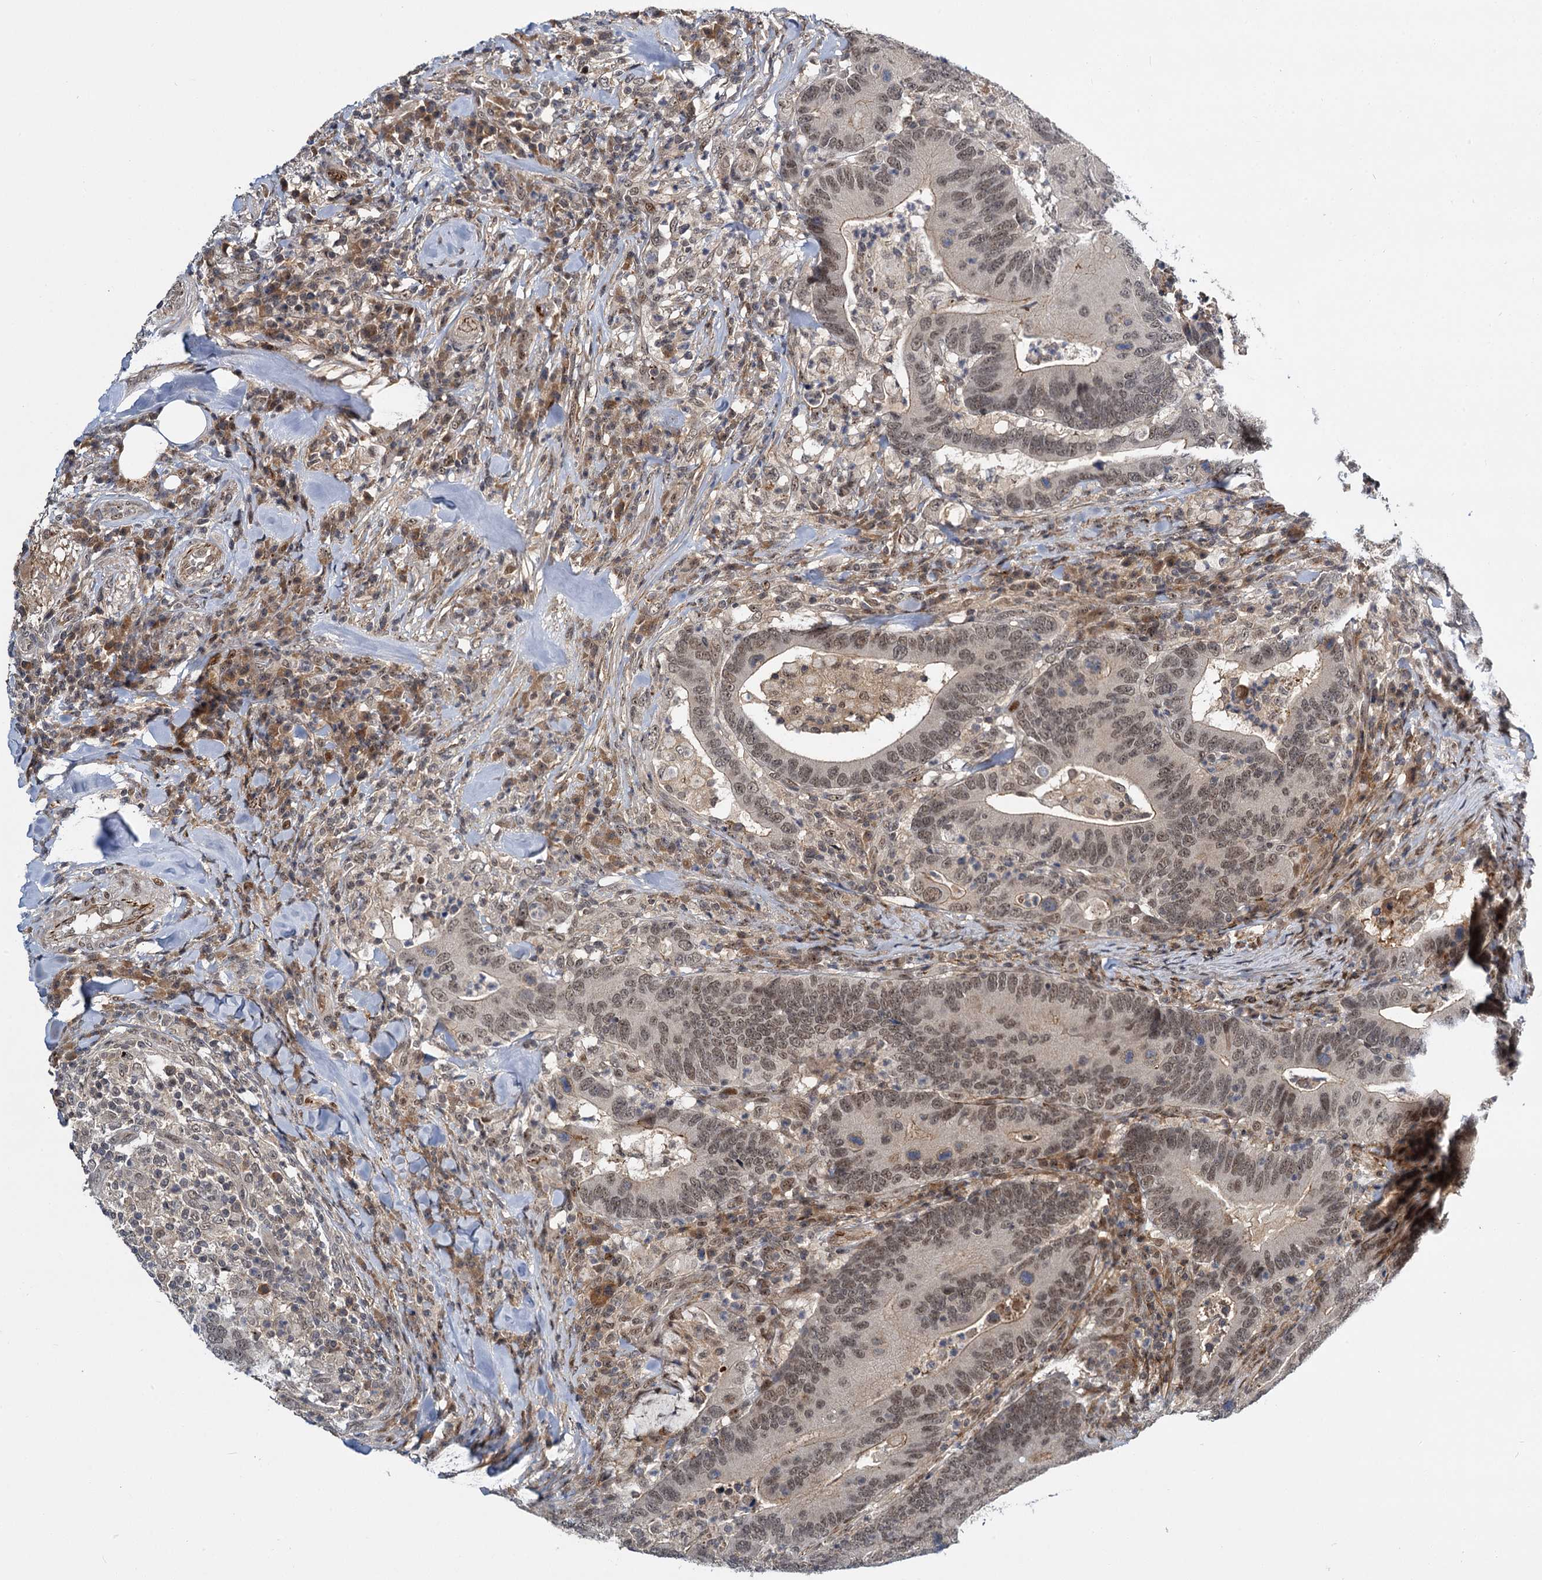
{"staining": {"intensity": "weak", "quantity": ">75%", "location": "cytoplasmic/membranous,nuclear"}, "tissue": "colorectal cancer", "cell_type": "Tumor cells", "image_type": "cancer", "snomed": [{"axis": "morphology", "description": "Adenocarcinoma, NOS"}, {"axis": "topography", "description": "Colon"}], "caption": "Colorectal adenocarcinoma stained for a protein (brown) reveals weak cytoplasmic/membranous and nuclear positive staining in approximately >75% of tumor cells.", "gene": "MBD6", "patient": {"sex": "female", "age": 66}}